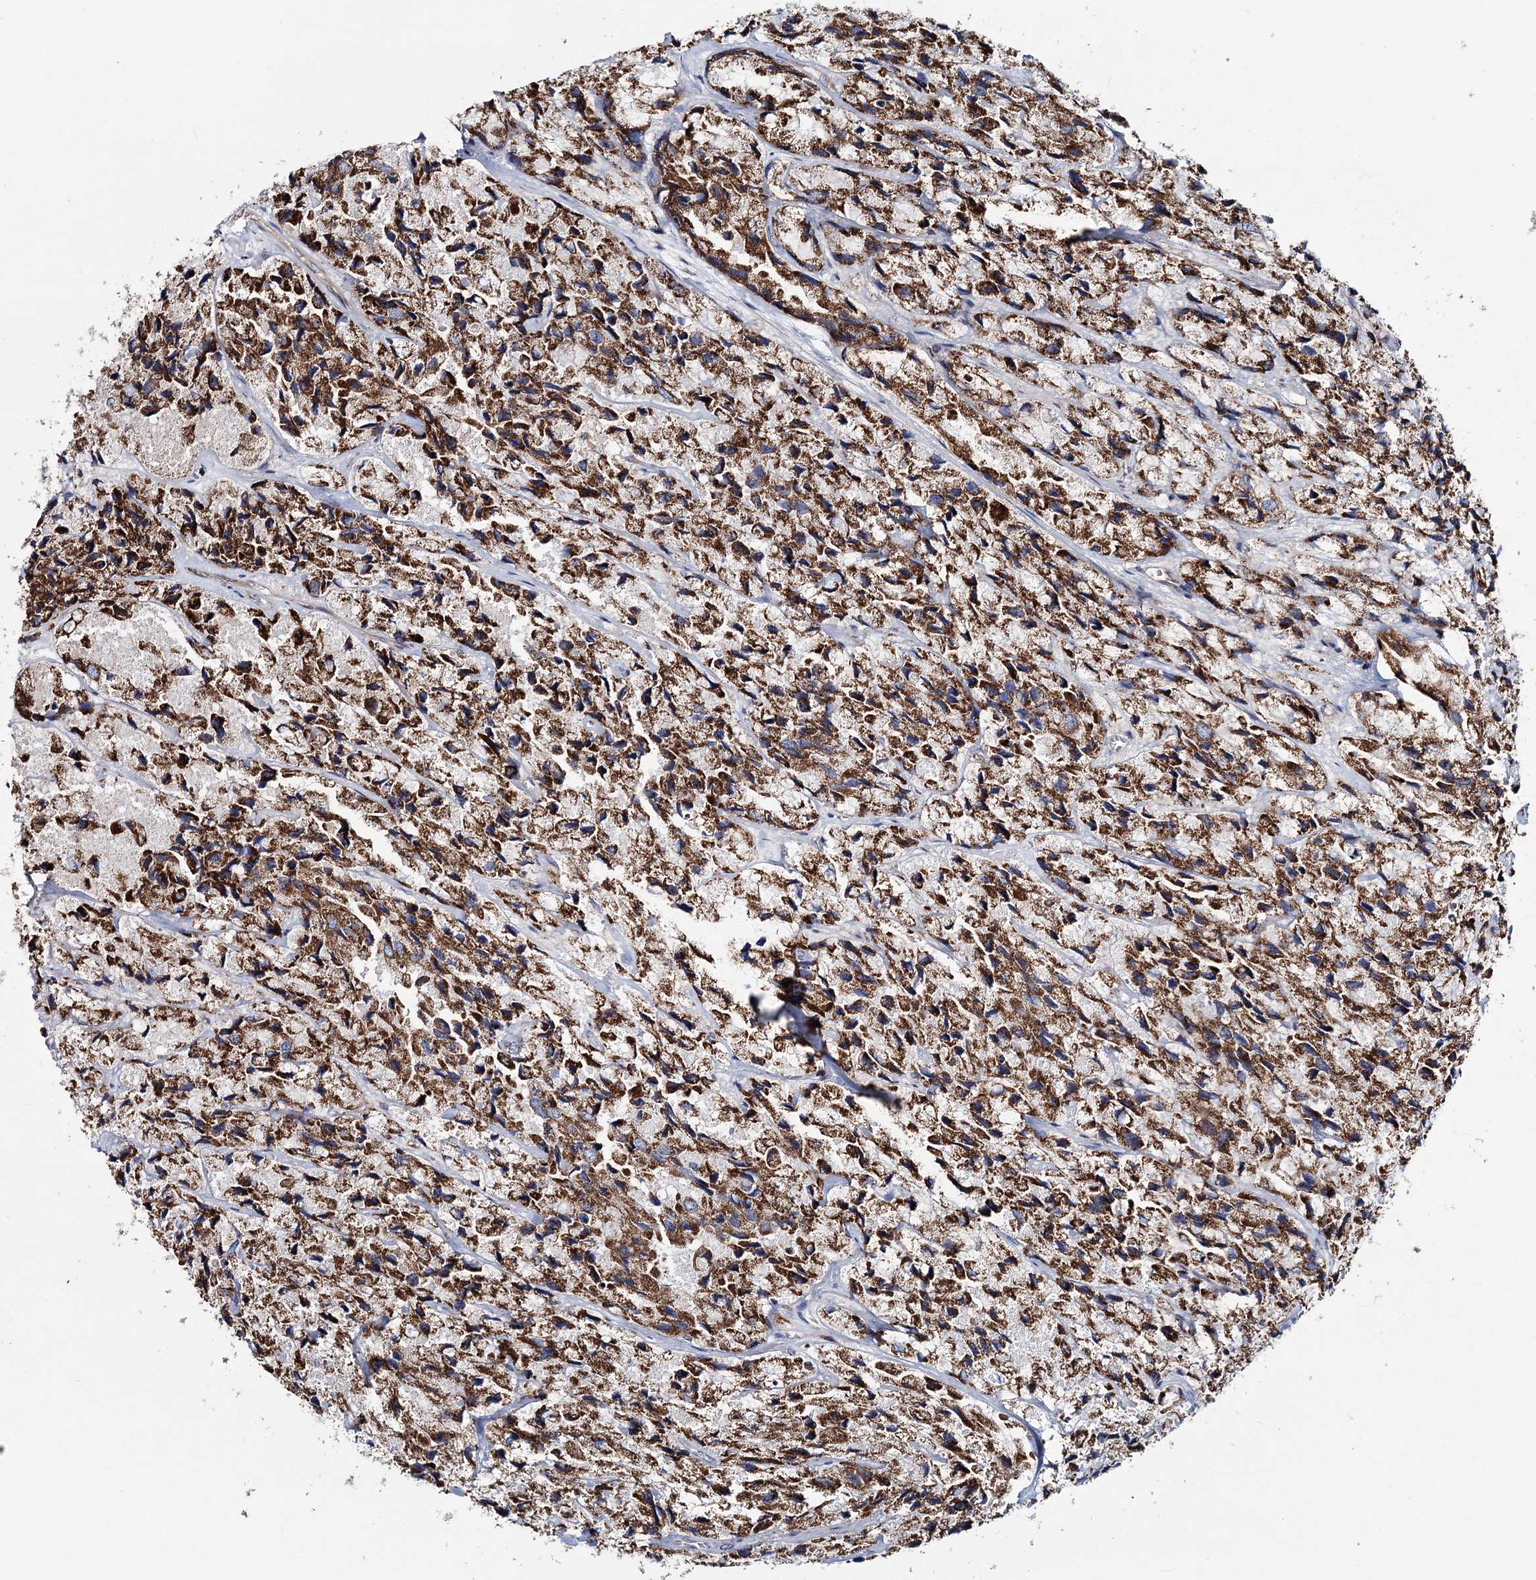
{"staining": {"intensity": "strong", "quantity": "25%-75%", "location": "cytoplasmic/membranous"}, "tissue": "prostate cancer", "cell_type": "Tumor cells", "image_type": "cancer", "snomed": [{"axis": "morphology", "description": "Adenocarcinoma, High grade"}, {"axis": "topography", "description": "Prostate"}], "caption": "Prostate adenocarcinoma (high-grade) tissue exhibits strong cytoplasmic/membranous staining in about 25%-75% of tumor cells, visualized by immunohistochemistry.", "gene": "ARHGAP6", "patient": {"sex": "male", "age": 66}}